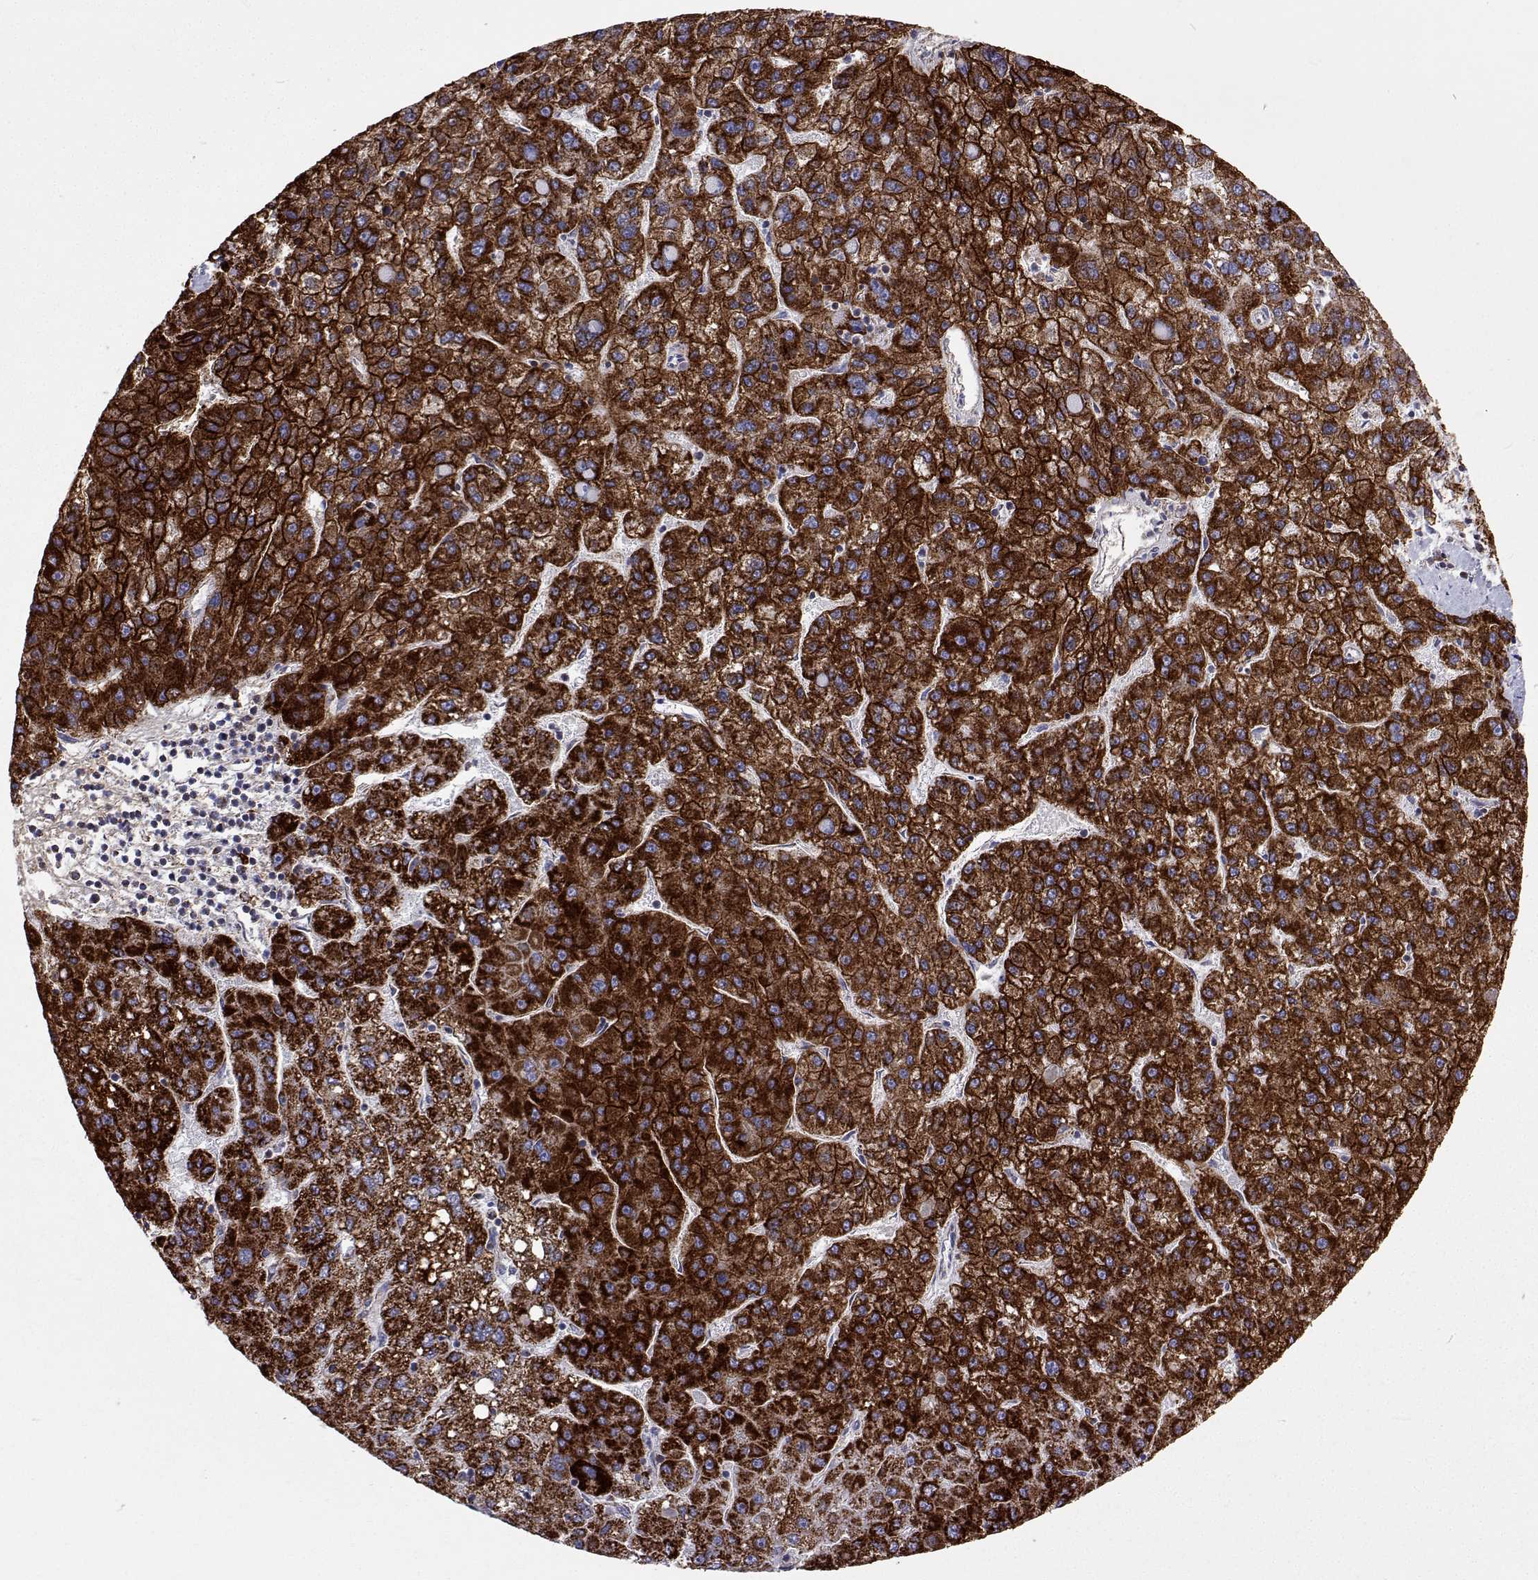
{"staining": {"intensity": "strong", "quantity": ">75%", "location": "cytoplasmic/membranous"}, "tissue": "liver cancer", "cell_type": "Tumor cells", "image_type": "cancer", "snomed": [{"axis": "morphology", "description": "Carcinoma, Hepatocellular, NOS"}, {"axis": "topography", "description": "Liver"}], "caption": "Tumor cells demonstrate high levels of strong cytoplasmic/membranous staining in about >75% of cells in liver cancer.", "gene": "MCCC2", "patient": {"sex": "female", "age": 82}}